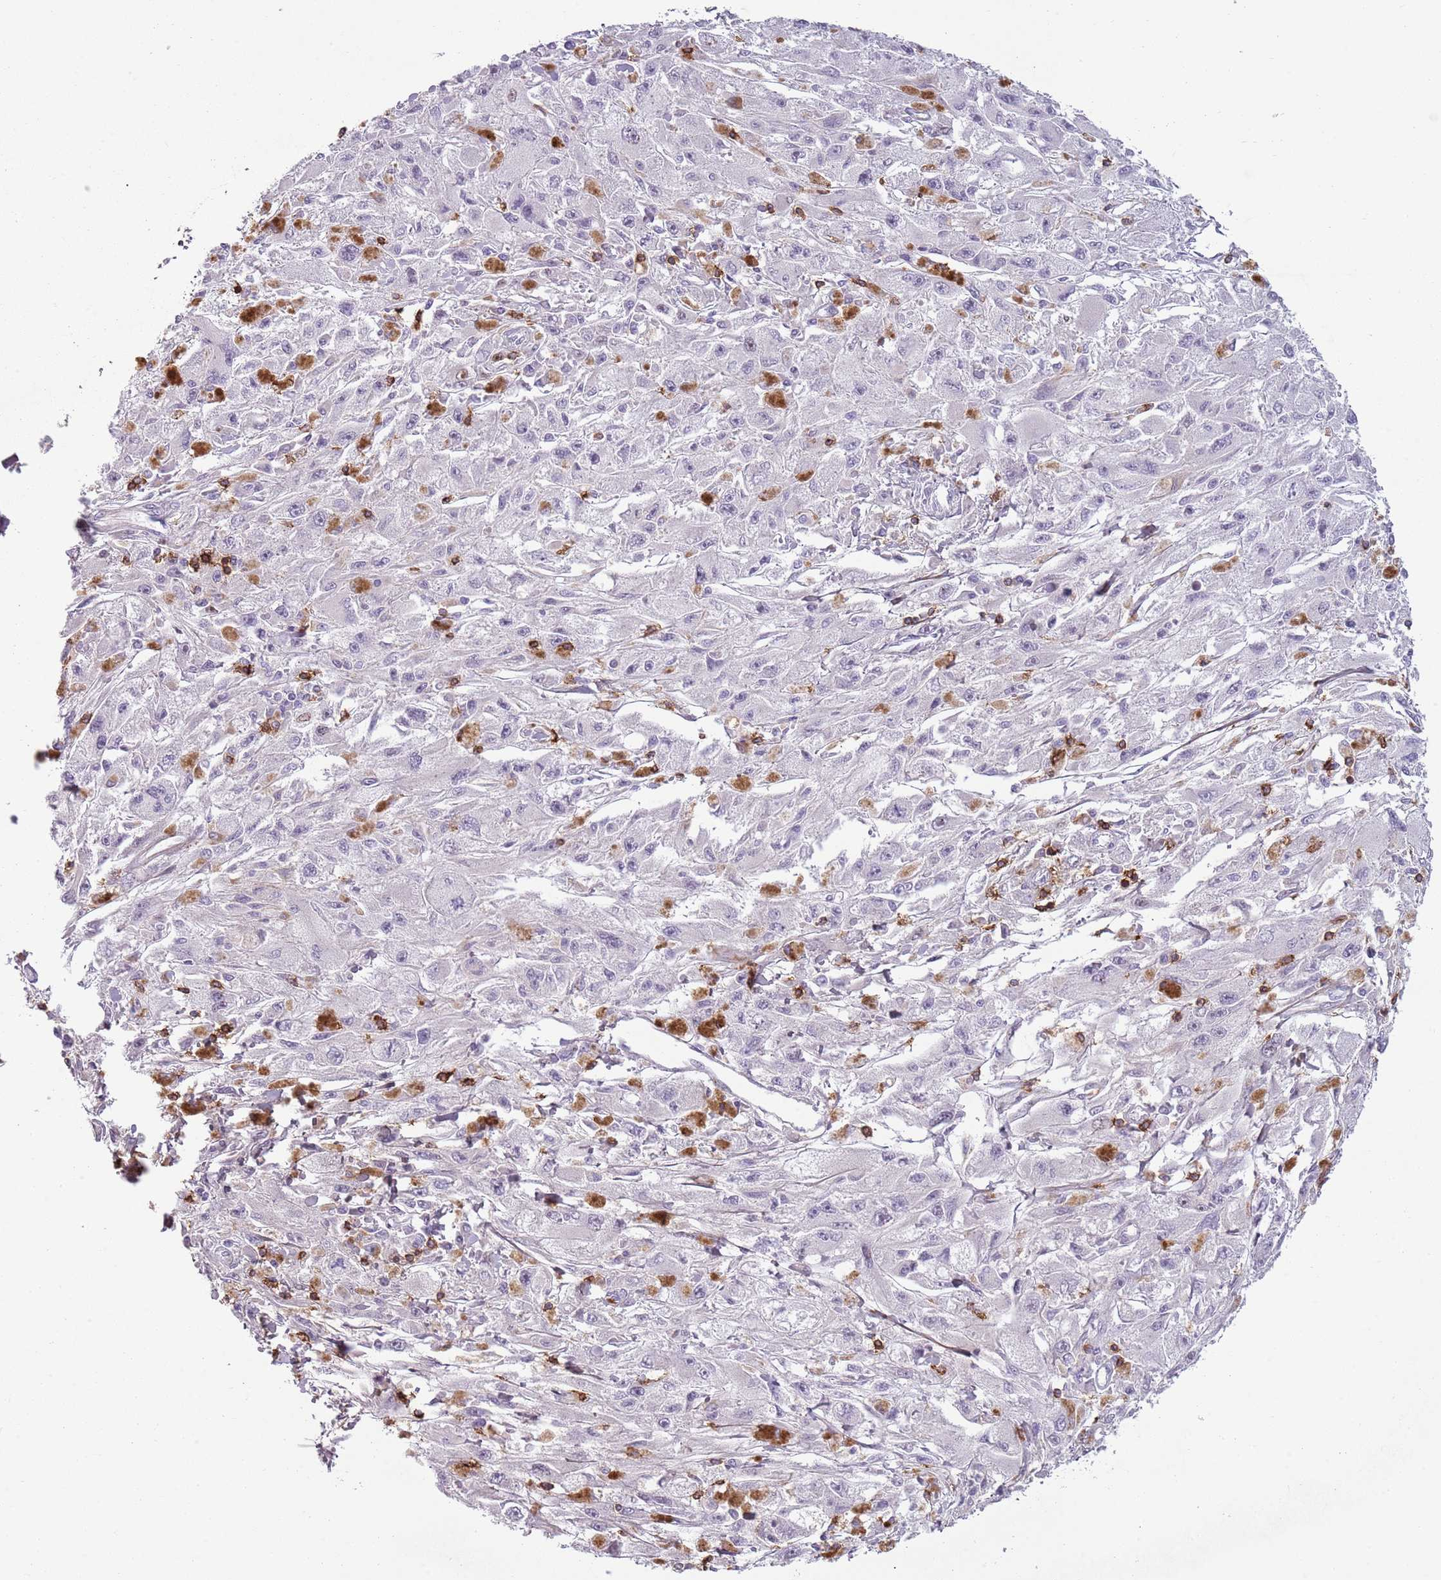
{"staining": {"intensity": "negative", "quantity": "none", "location": "none"}, "tissue": "melanoma", "cell_type": "Tumor cells", "image_type": "cancer", "snomed": [{"axis": "morphology", "description": "Malignant melanoma, Metastatic site"}, {"axis": "topography", "description": "Skin"}], "caption": "This is a photomicrograph of immunohistochemistry (IHC) staining of malignant melanoma (metastatic site), which shows no expression in tumor cells.", "gene": "ZNF583", "patient": {"sex": "male", "age": 53}}